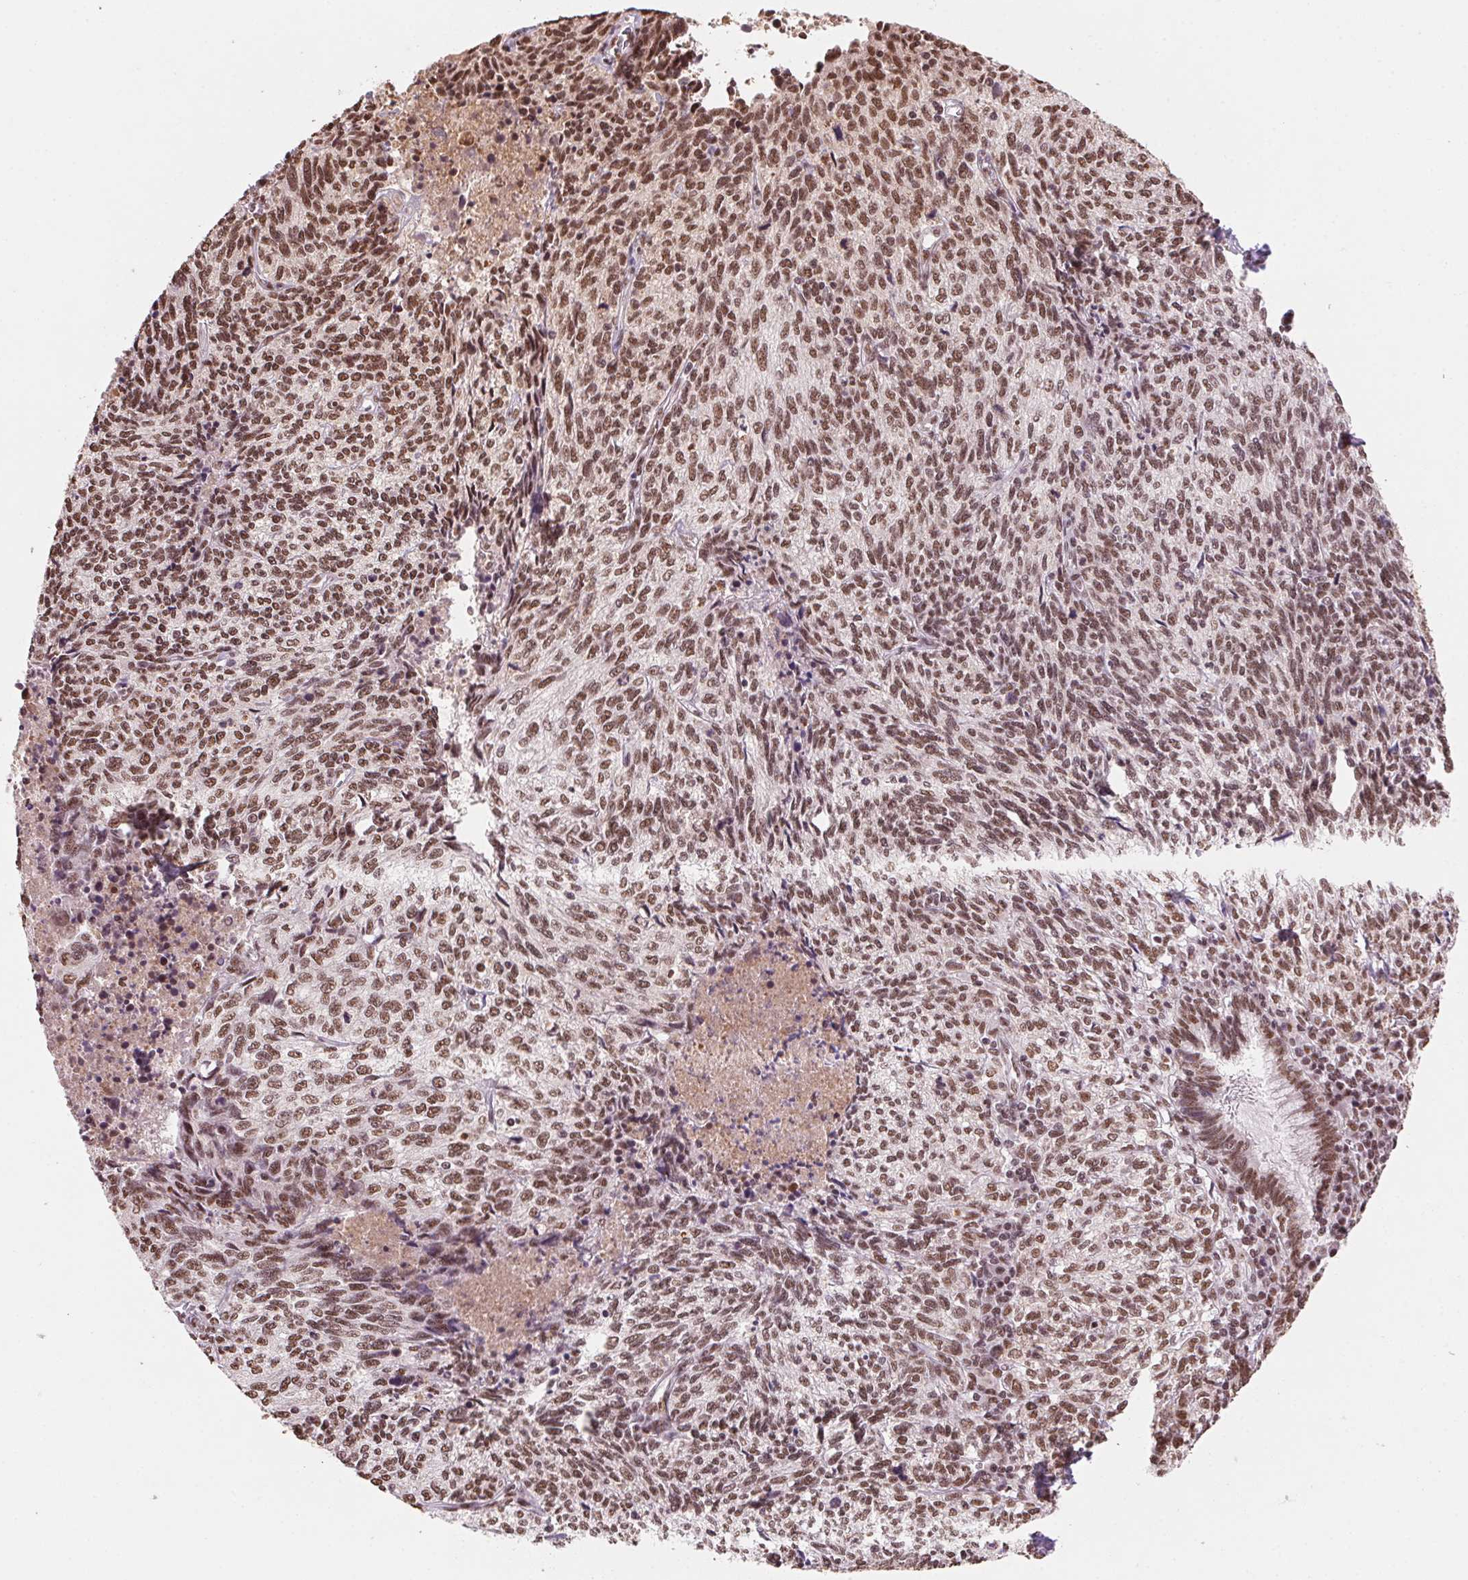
{"staining": {"intensity": "moderate", "quantity": ">75%", "location": "nuclear"}, "tissue": "cervical cancer", "cell_type": "Tumor cells", "image_type": "cancer", "snomed": [{"axis": "morphology", "description": "Squamous cell carcinoma, NOS"}, {"axis": "topography", "description": "Cervix"}], "caption": "DAB (3,3'-diaminobenzidine) immunohistochemical staining of cervical cancer (squamous cell carcinoma) demonstrates moderate nuclear protein staining in about >75% of tumor cells.", "gene": "SNRPG", "patient": {"sex": "female", "age": 45}}